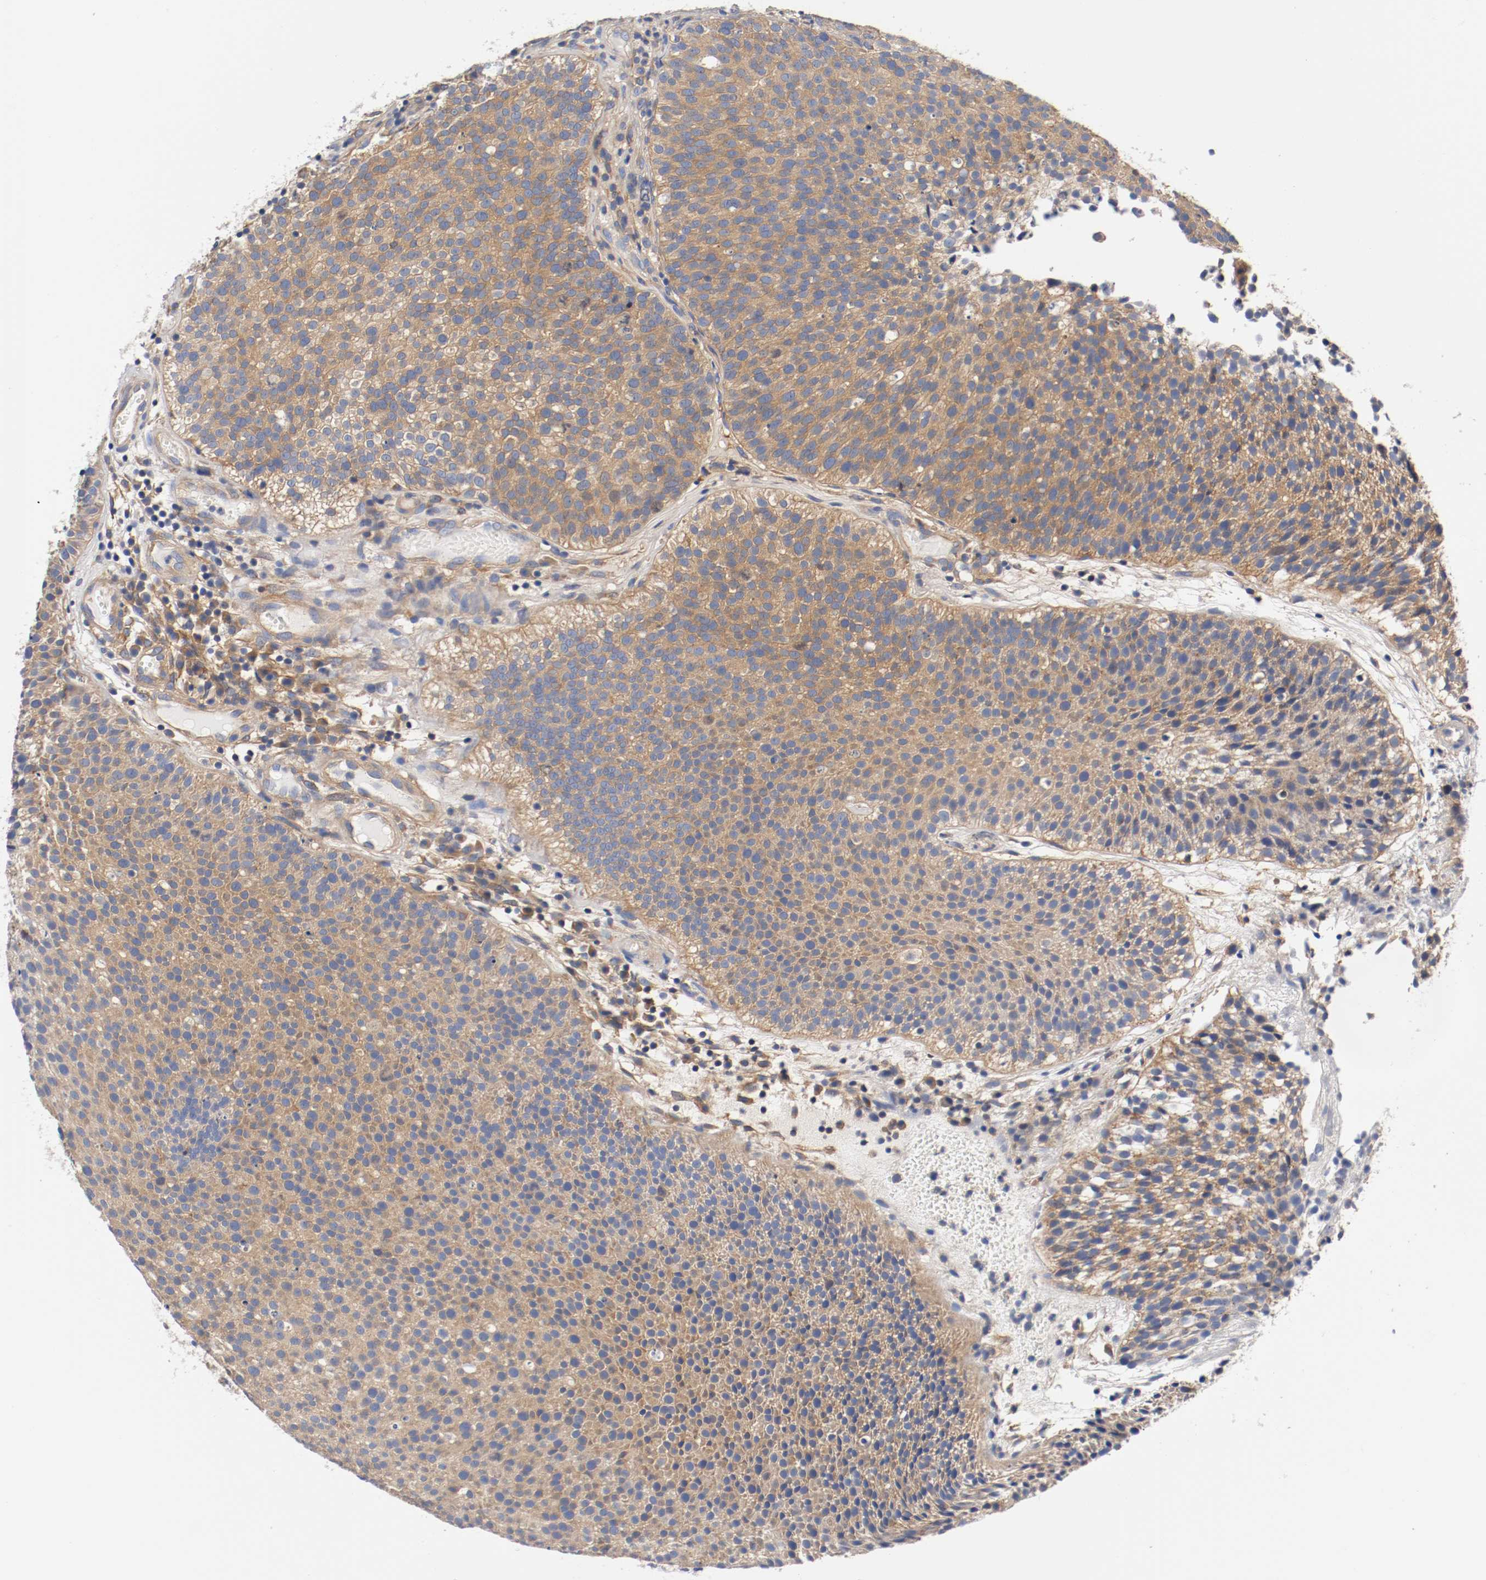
{"staining": {"intensity": "strong", "quantity": ">75%", "location": "cytoplasmic/membranous"}, "tissue": "urothelial cancer", "cell_type": "Tumor cells", "image_type": "cancer", "snomed": [{"axis": "morphology", "description": "Urothelial carcinoma, Low grade"}, {"axis": "topography", "description": "Urinary bladder"}], "caption": "A high amount of strong cytoplasmic/membranous staining is appreciated in approximately >75% of tumor cells in urothelial carcinoma (low-grade) tissue. Immunohistochemistry (ihc) stains the protein of interest in brown and the nuclei are stained blue.", "gene": "HGS", "patient": {"sex": "male", "age": 85}}